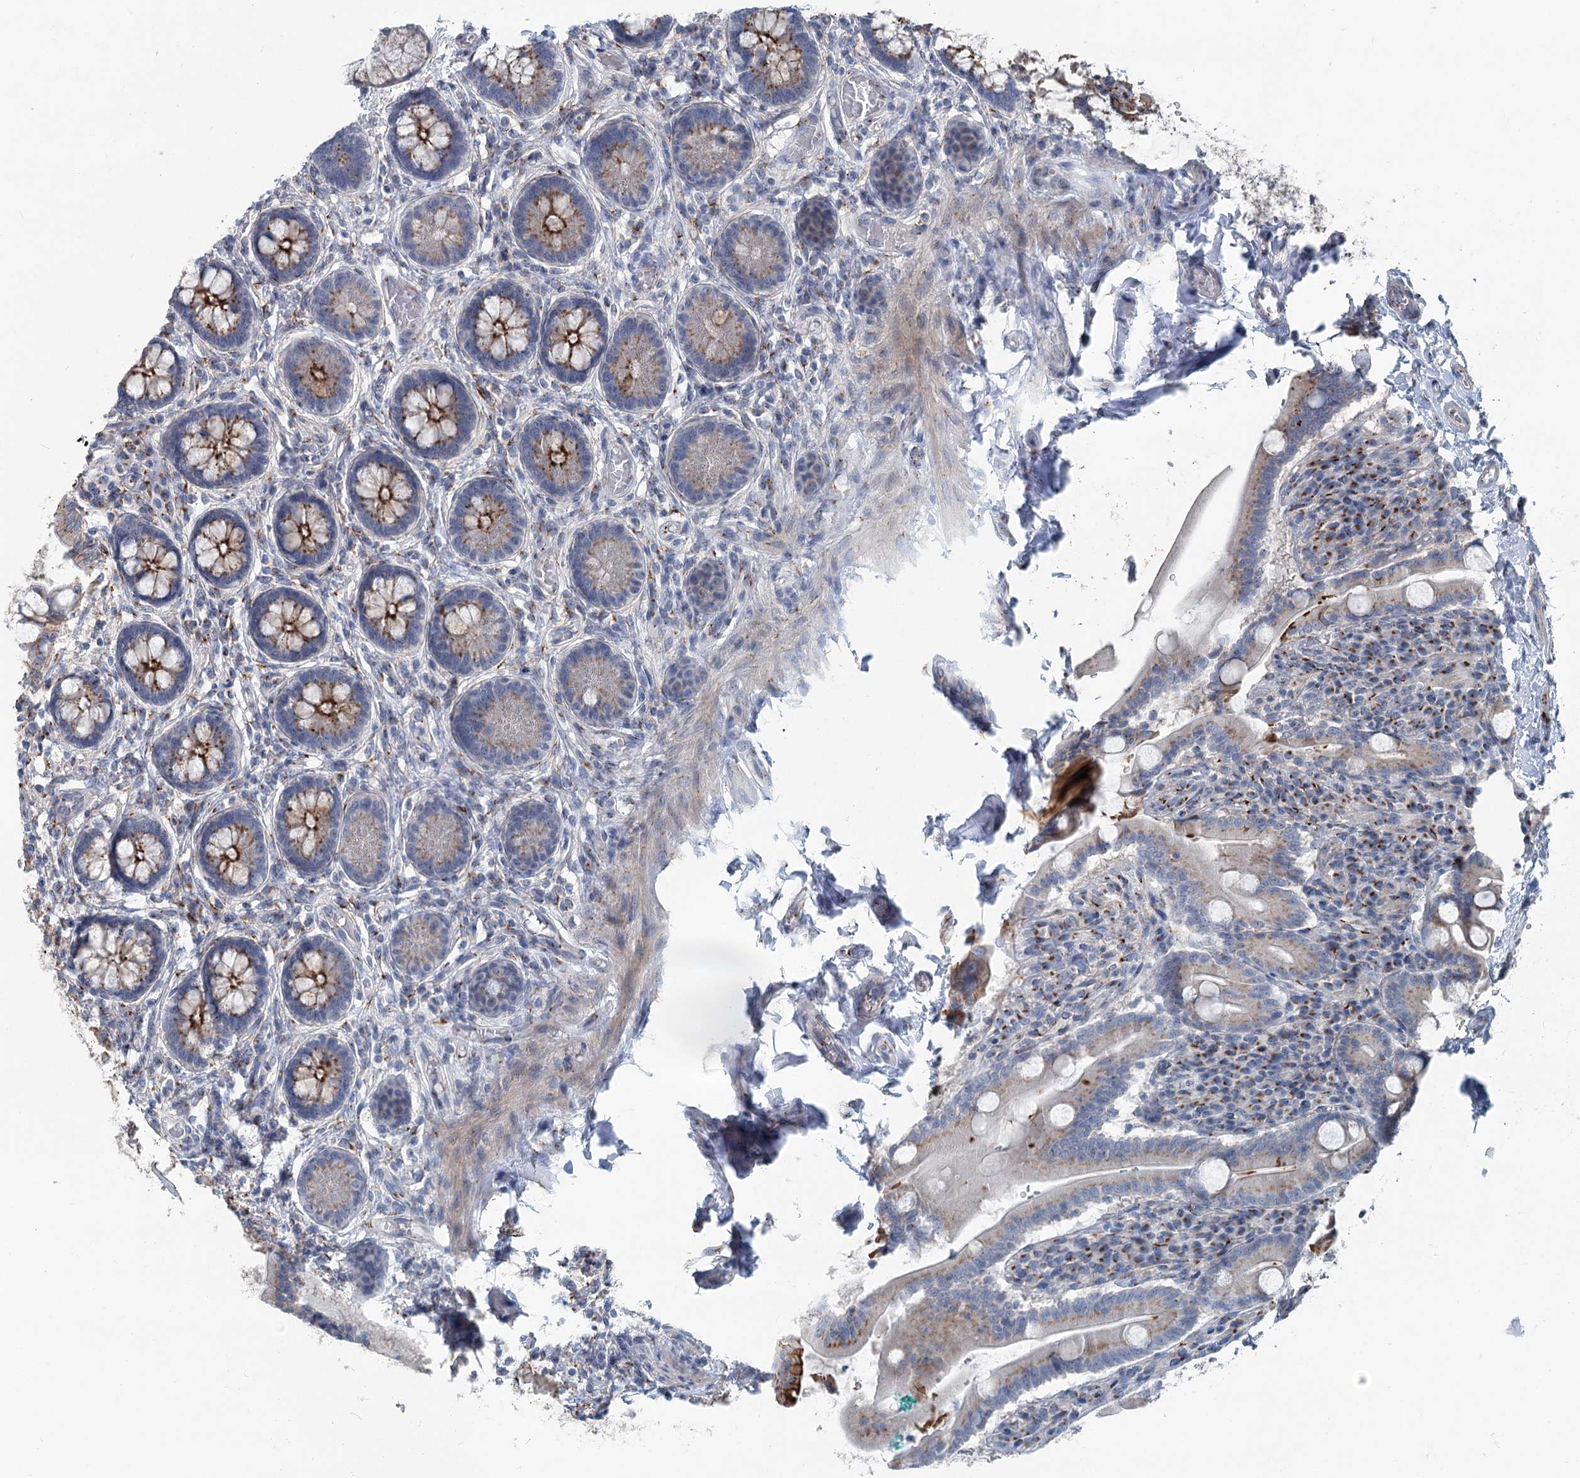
{"staining": {"intensity": "strong", "quantity": "25%-75%", "location": "cytoplasmic/membranous"}, "tissue": "duodenum", "cell_type": "Glandular cells", "image_type": "normal", "snomed": [{"axis": "morphology", "description": "Normal tissue, NOS"}, {"axis": "topography", "description": "Duodenum"}], "caption": "A brown stain labels strong cytoplasmic/membranous positivity of a protein in glandular cells of normal human duodenum.", "gene": "ITIH5", "patient": {"sex": "male", "age": 35}}